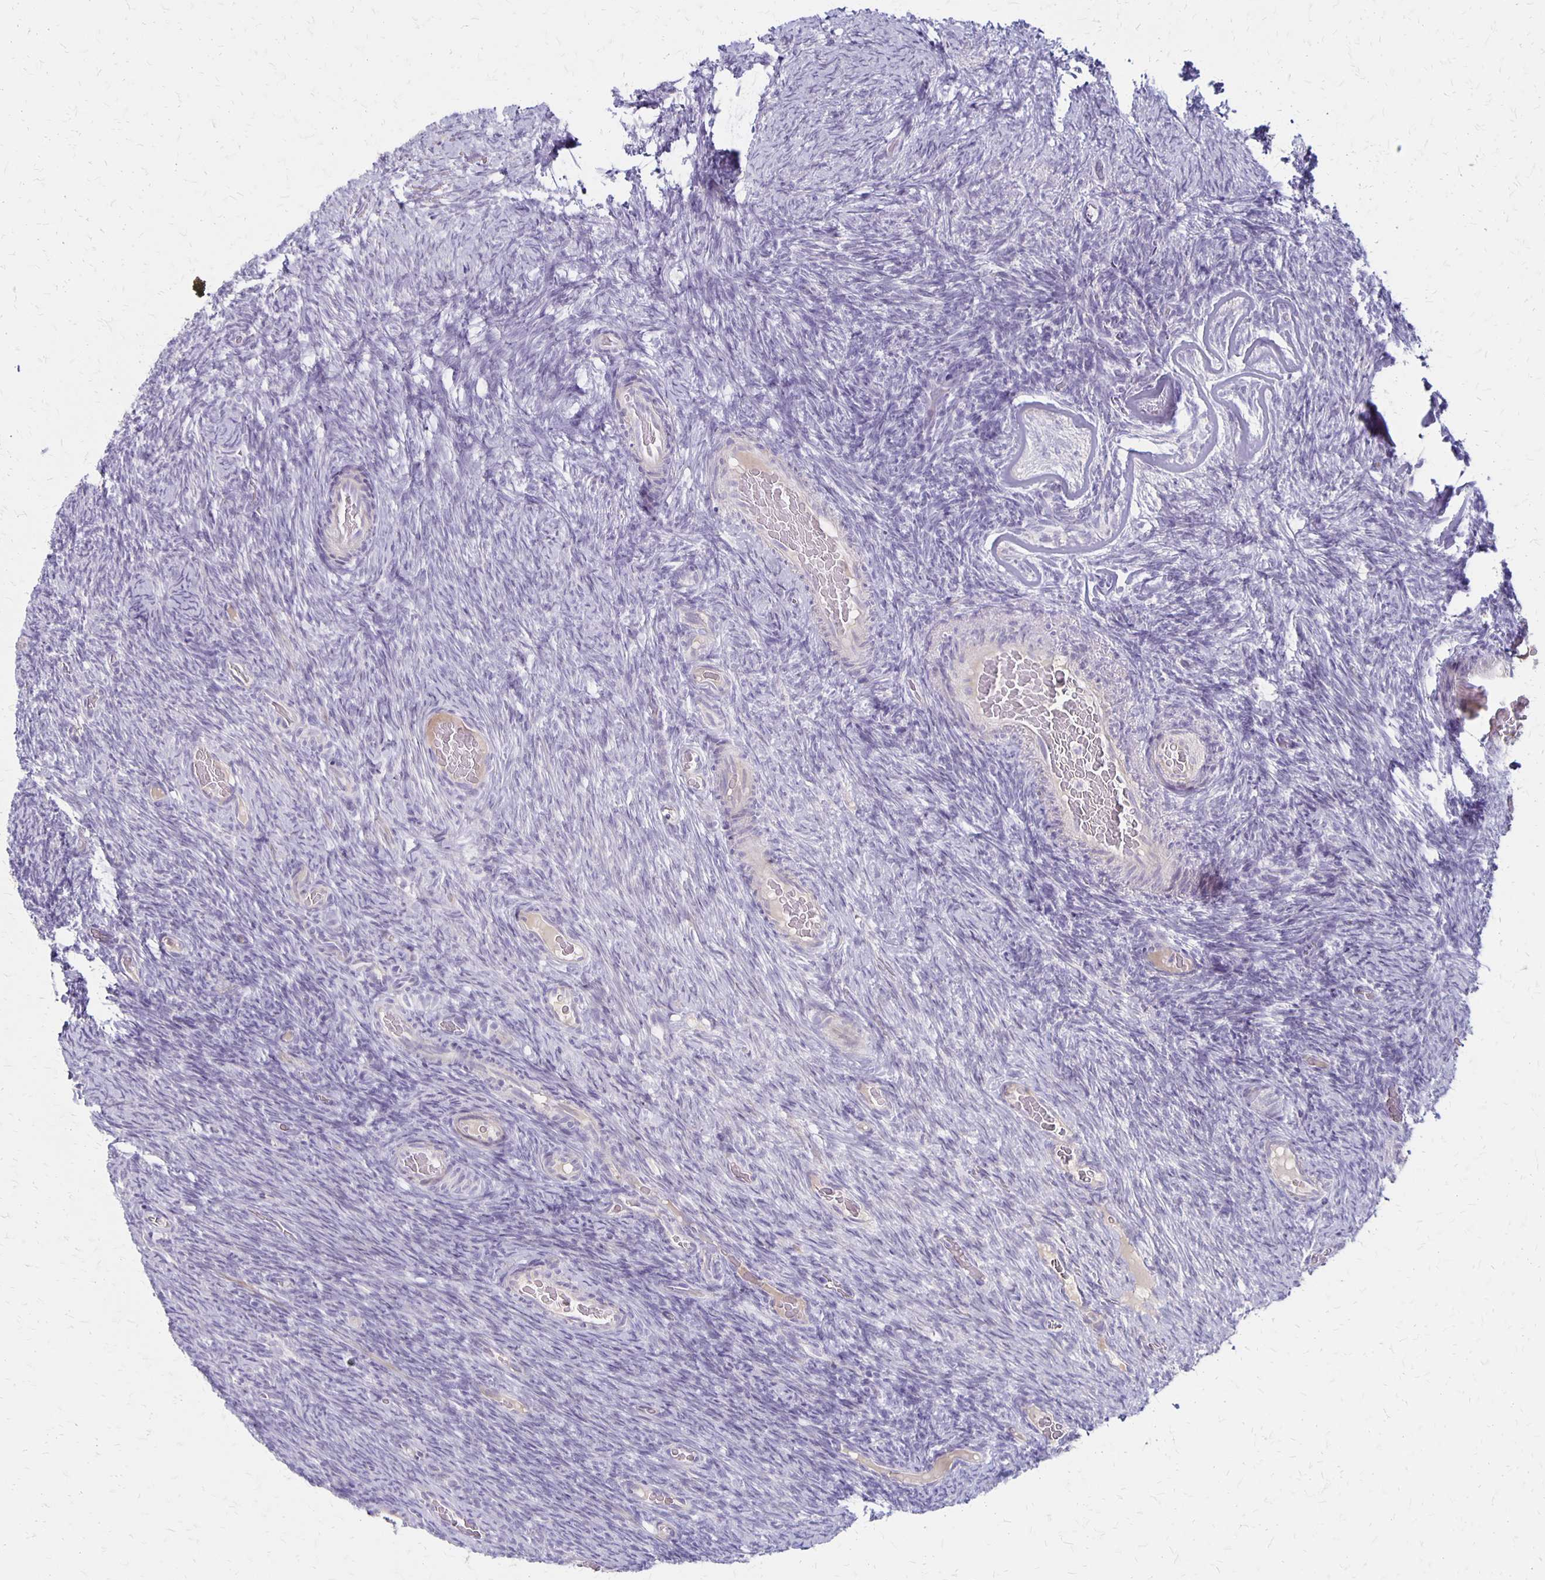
{"staining": {"intensity": "negative", "quantity": "none", "location": "none"}, "tissue": "ovary", "cell_type": "Follicle cells", "image_type": "normal", "snomed": [{"axis": "morphology", "description": "Normal tissue, NOS"}, {"axis": "topography", "description": "Ovary"}], "caption": "Ovary was stained to show a protein in brown. There is no significant positivity in follicle cells. (DAB (3,3'-diaminobenzidine) immunohistochemistry (IHC) visualized using brightfield microscopy, high magnification).", "gene": "HOMER1", "patient": {"sex": "female", "age": 34}}